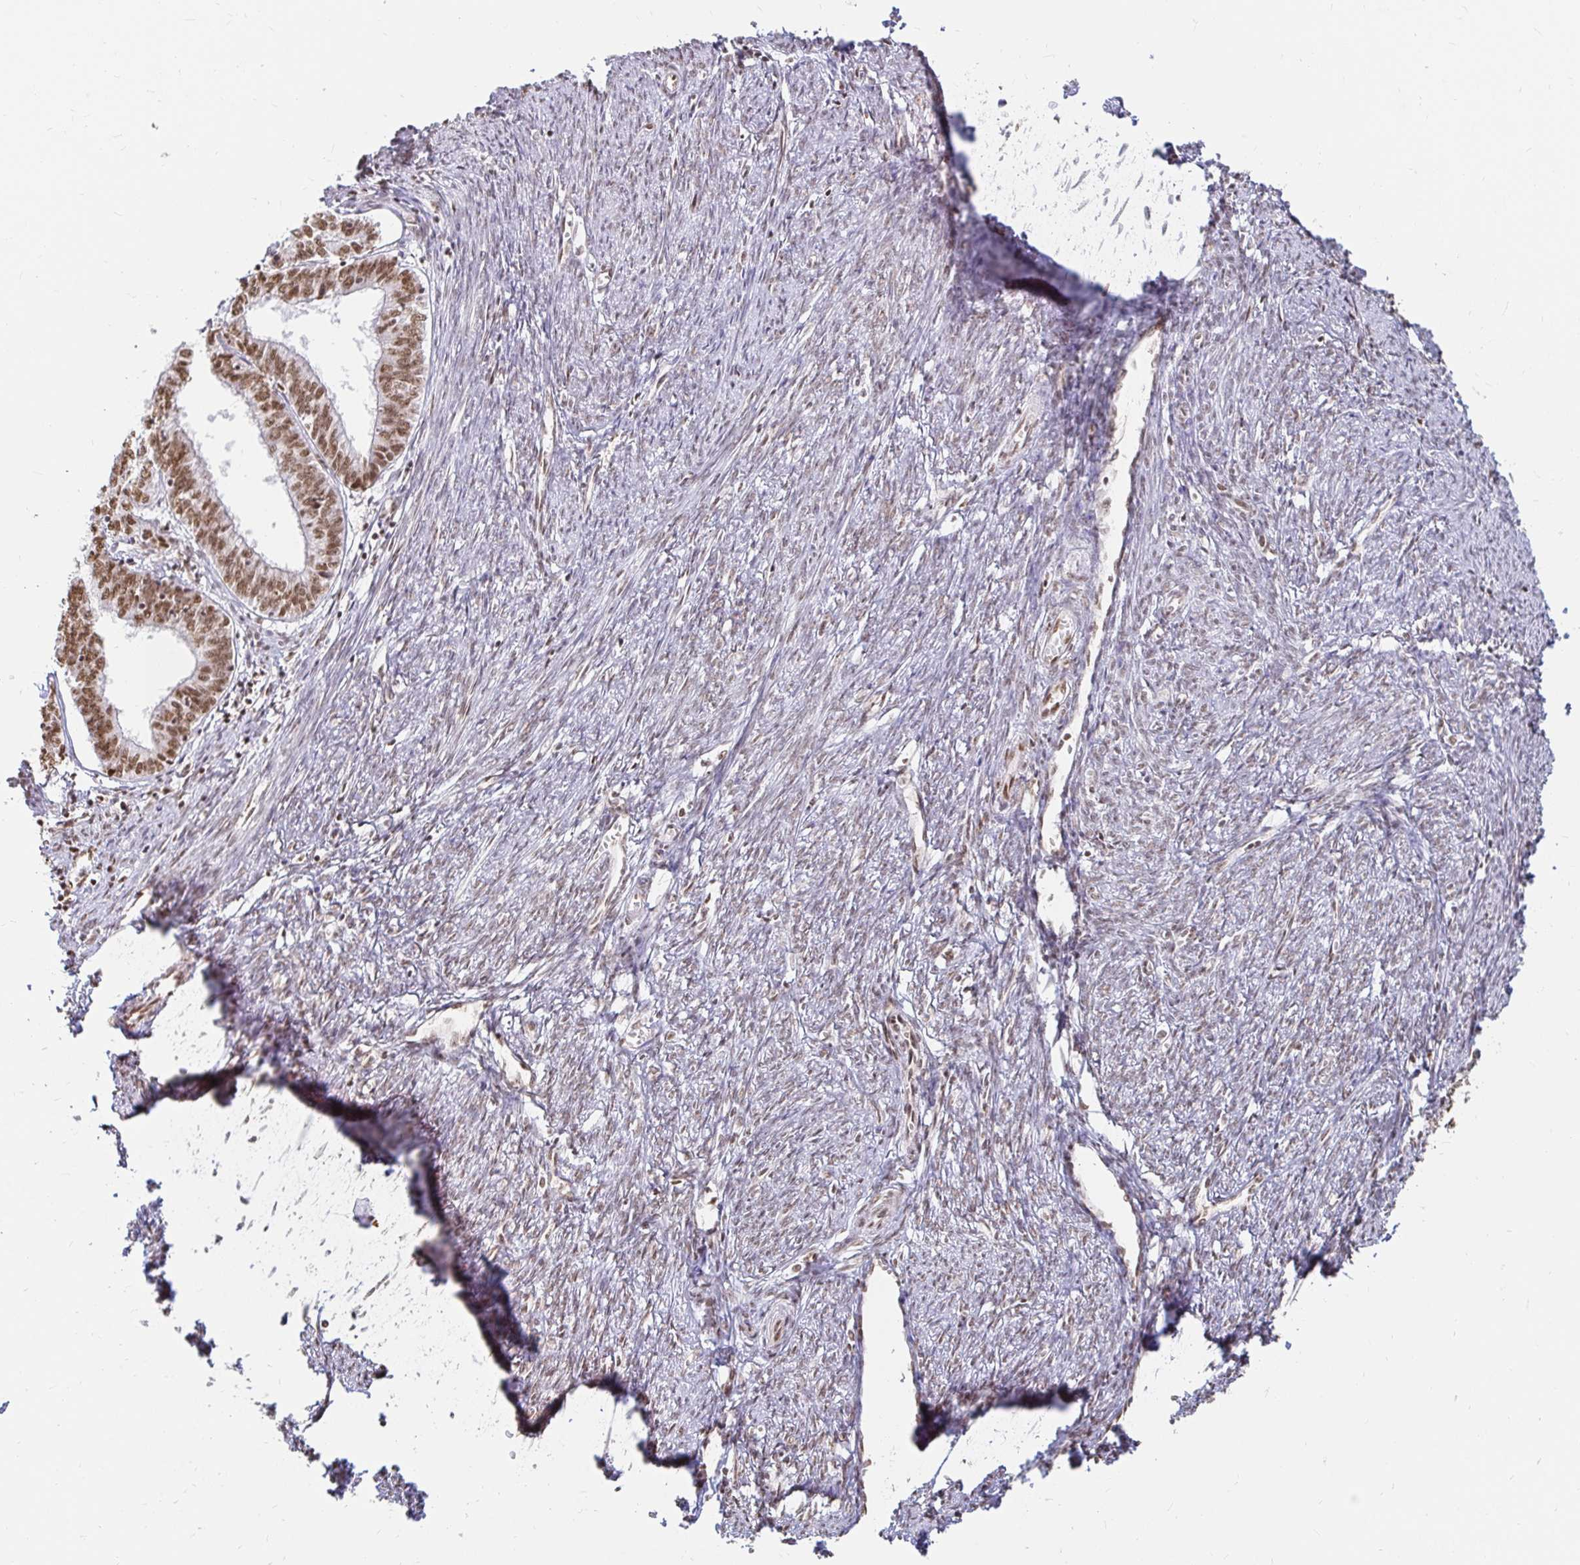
{"staining": {"intensity": "strong", "quantity": ">75%", "location": "nuclear"}, "tissue": "endometrial cancer", "cell_type": "Tumor cells", "image_type": "cancer", "snomed": [{"axis": "morphology", "description": "Adenocarcinoma, NOS"}, {"axis": "topography", "description": "Endometrium"}], "caption": "Adenocarcinoma (endometrial) was stained to show a protein in brown. There is high levels of strong nuclear expression in approximately >75% of tumor cells.", "gene": "HNRNPU", "patient": {"sex": "female", "age": 61}}